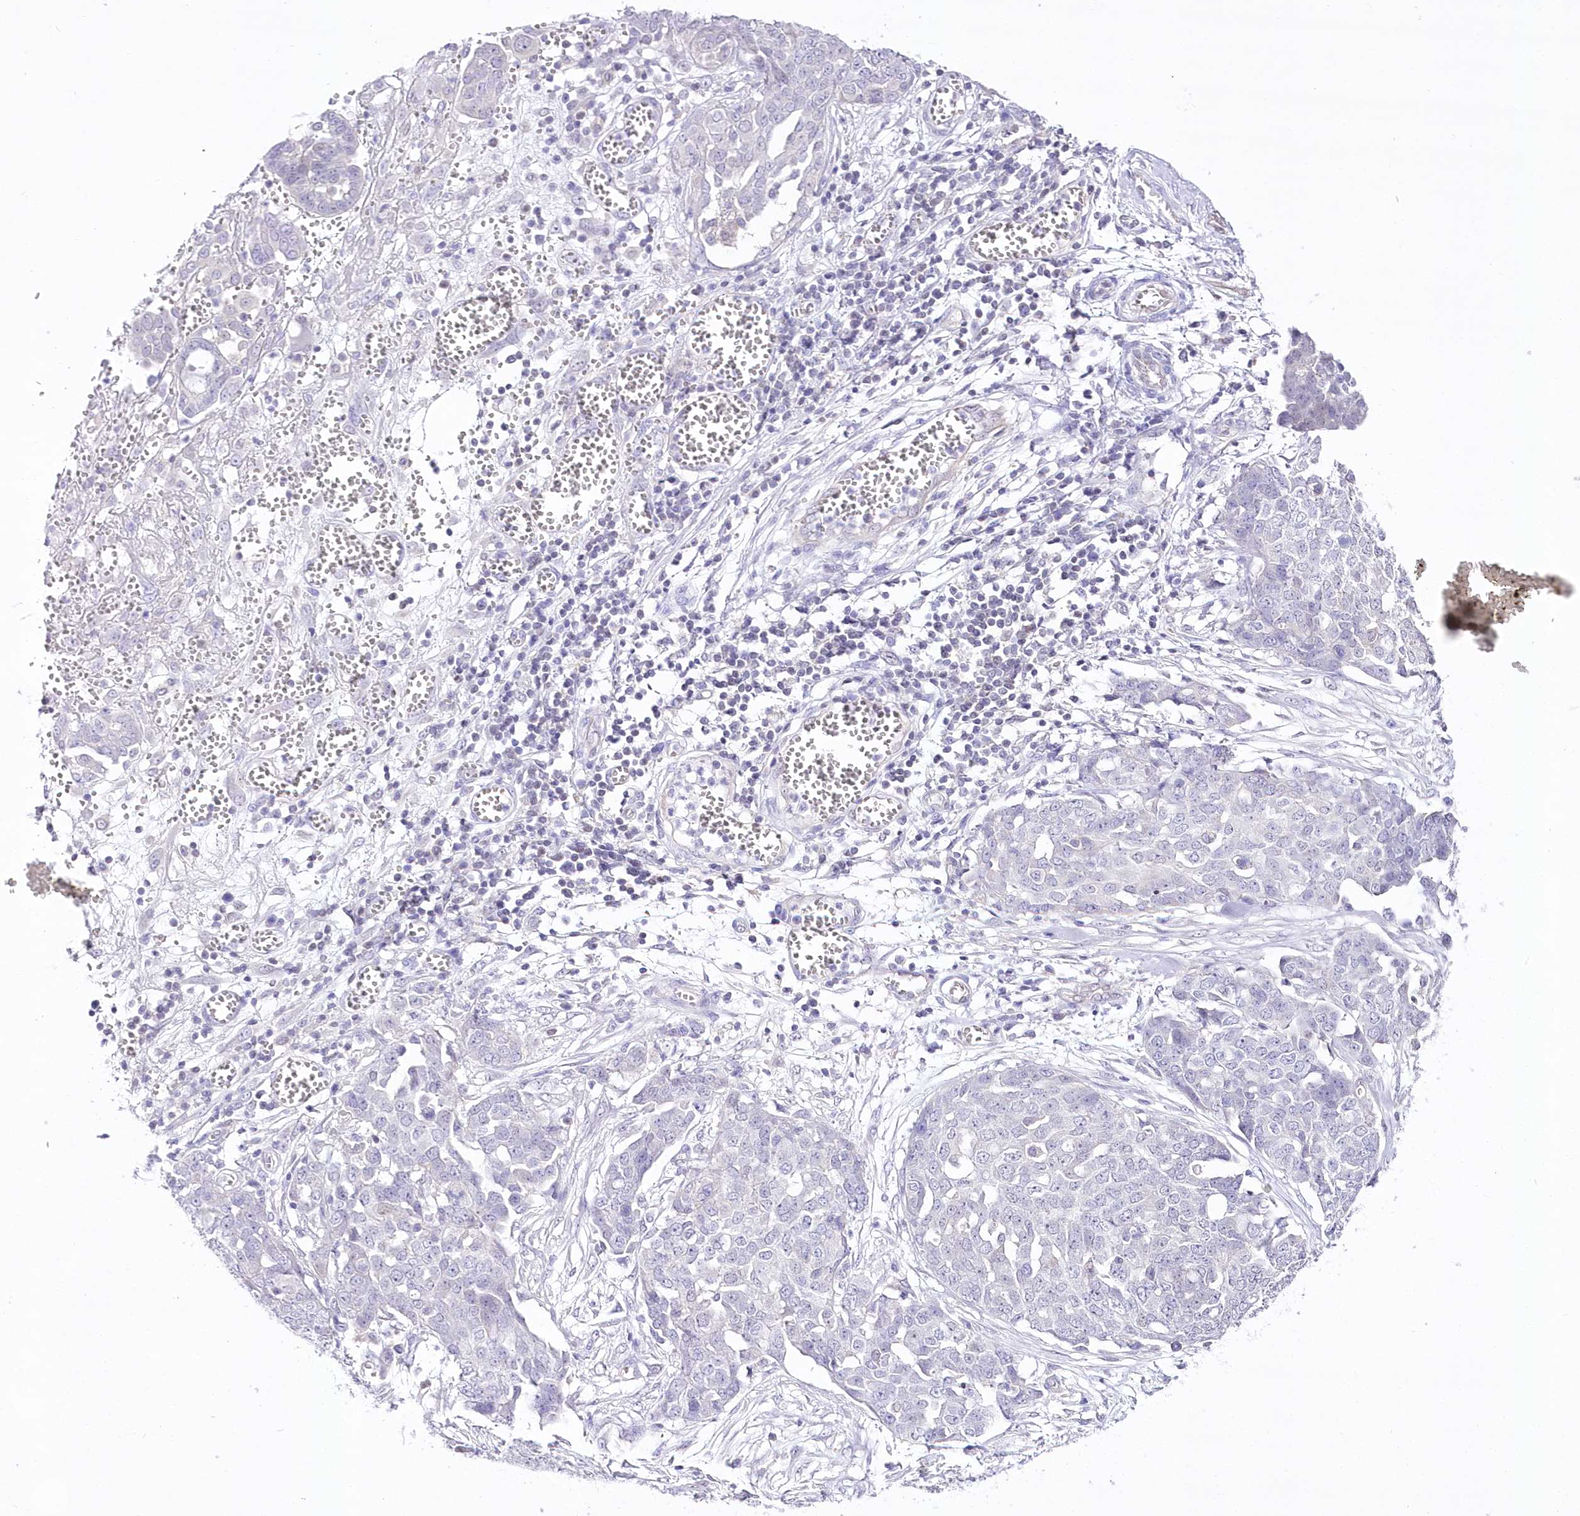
{"staining": {"intensity": "negative", "quantity": "none", "location": "none"}, "tissue": "ovarian cancer", "cell_type": "Tumor cells", "image_type": "cancer", "snomed": [{"axis": "morphology", "description": "Cystadenocarcinoma, serous, NOS"}, {"axis": "topography", "description": "Soft tissue"}, {"axis": "topography", "description": "Ovary"}], "caption": "Ovarian cancer (serous cystadenocarcinoma) was stained to show a protein in brown. There is no significant expression in tumor cells.", "gene": "UBA6", "patient": {"sex": "female", "age": 57}}